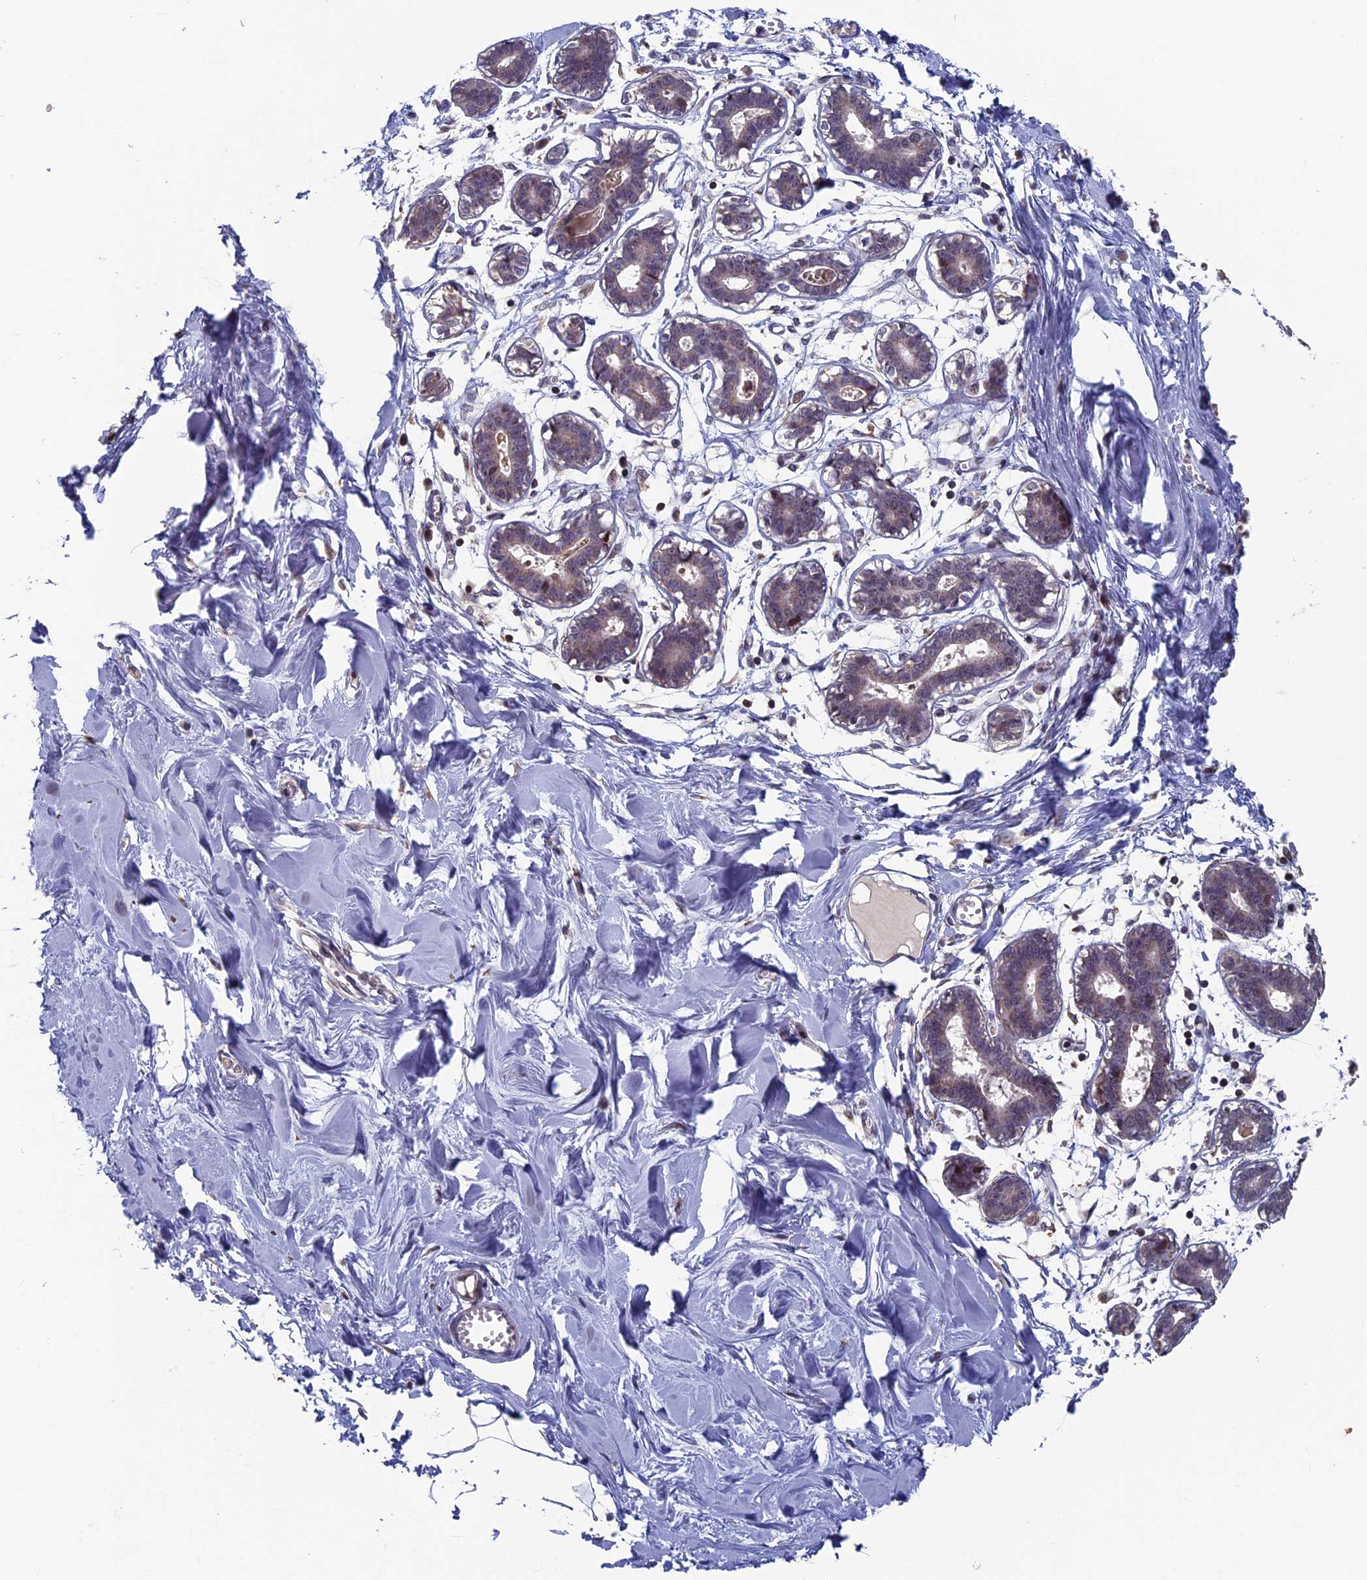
{"staining": {"intensity": "moderate", "quantity": ">75%", "location": "nuclear"}, "tissue": "breast", "cell_type": "Adipocytes", "image_type": "normal", "snomed": [{"axis": "morphology", "description": "Normal tissue, NOS"}, {"axis": "topography", "description": "Breast"}], "caption": "IHC of normal breast displays medium levels of moderate nuclear expression in about >75% of adipocytes.", "gene": "RASGRF1", "patient": {"sex": "female", "age": 27}}